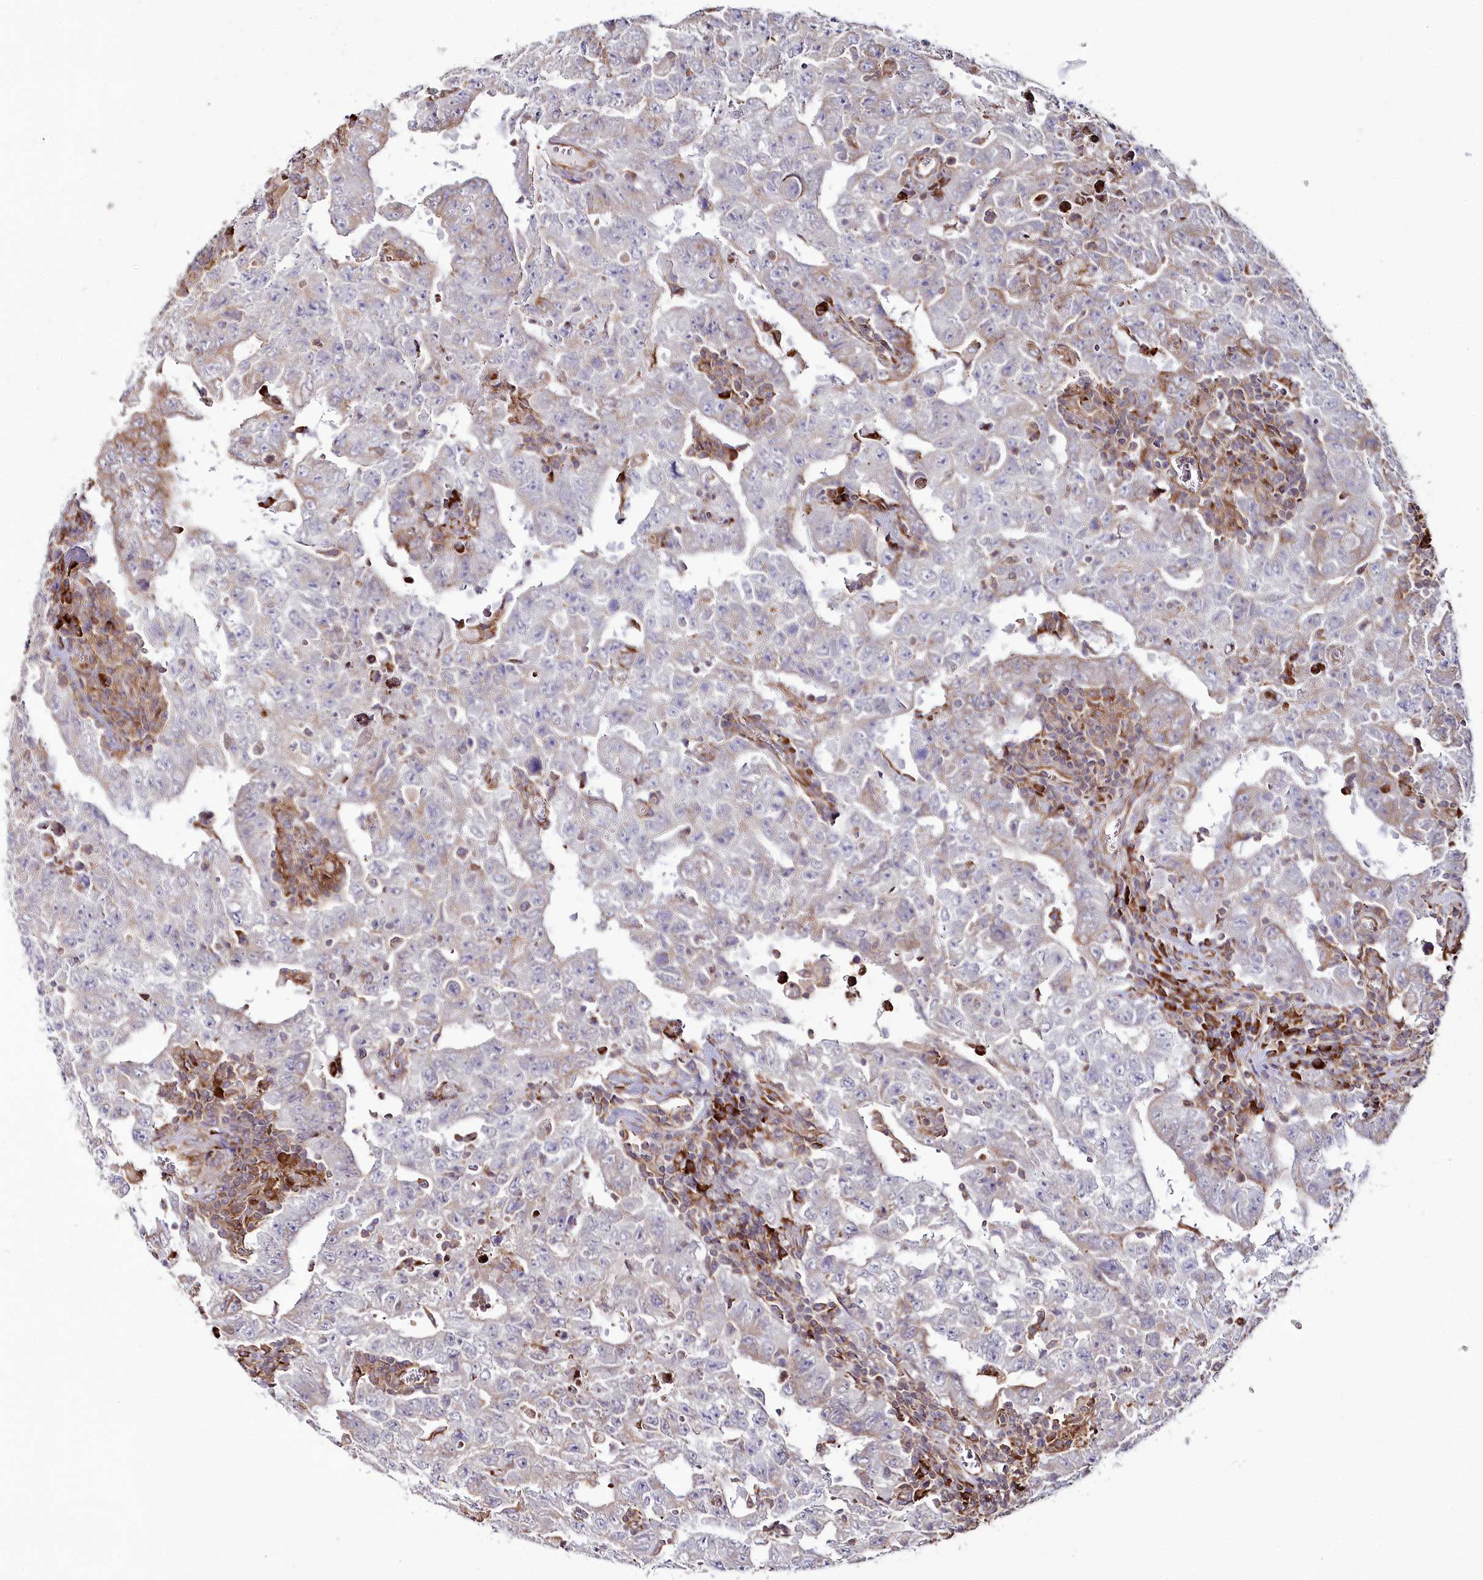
{"staining": {"intensity": "weak", "quantity": "<25%", "location": "cytoplasmic/membranous"}, "tissue": "testis cancer", "cell_type": "Tumor cells", "image_type": "cancer", "snomed": [{"axis": "morphology", "description": "Carcinoma, Embryonal, NOS"}, {"axis": "topography", "description": "Testis"}], "caption": "Immunohistochemistry (IHC) histopathology image of testis embryonal carcinoma stained for a protein (brown), which demonstrates no staining in tumor cells.", "gene": "POGLUT1", "patient": {"sex": "male", "age": 26}}